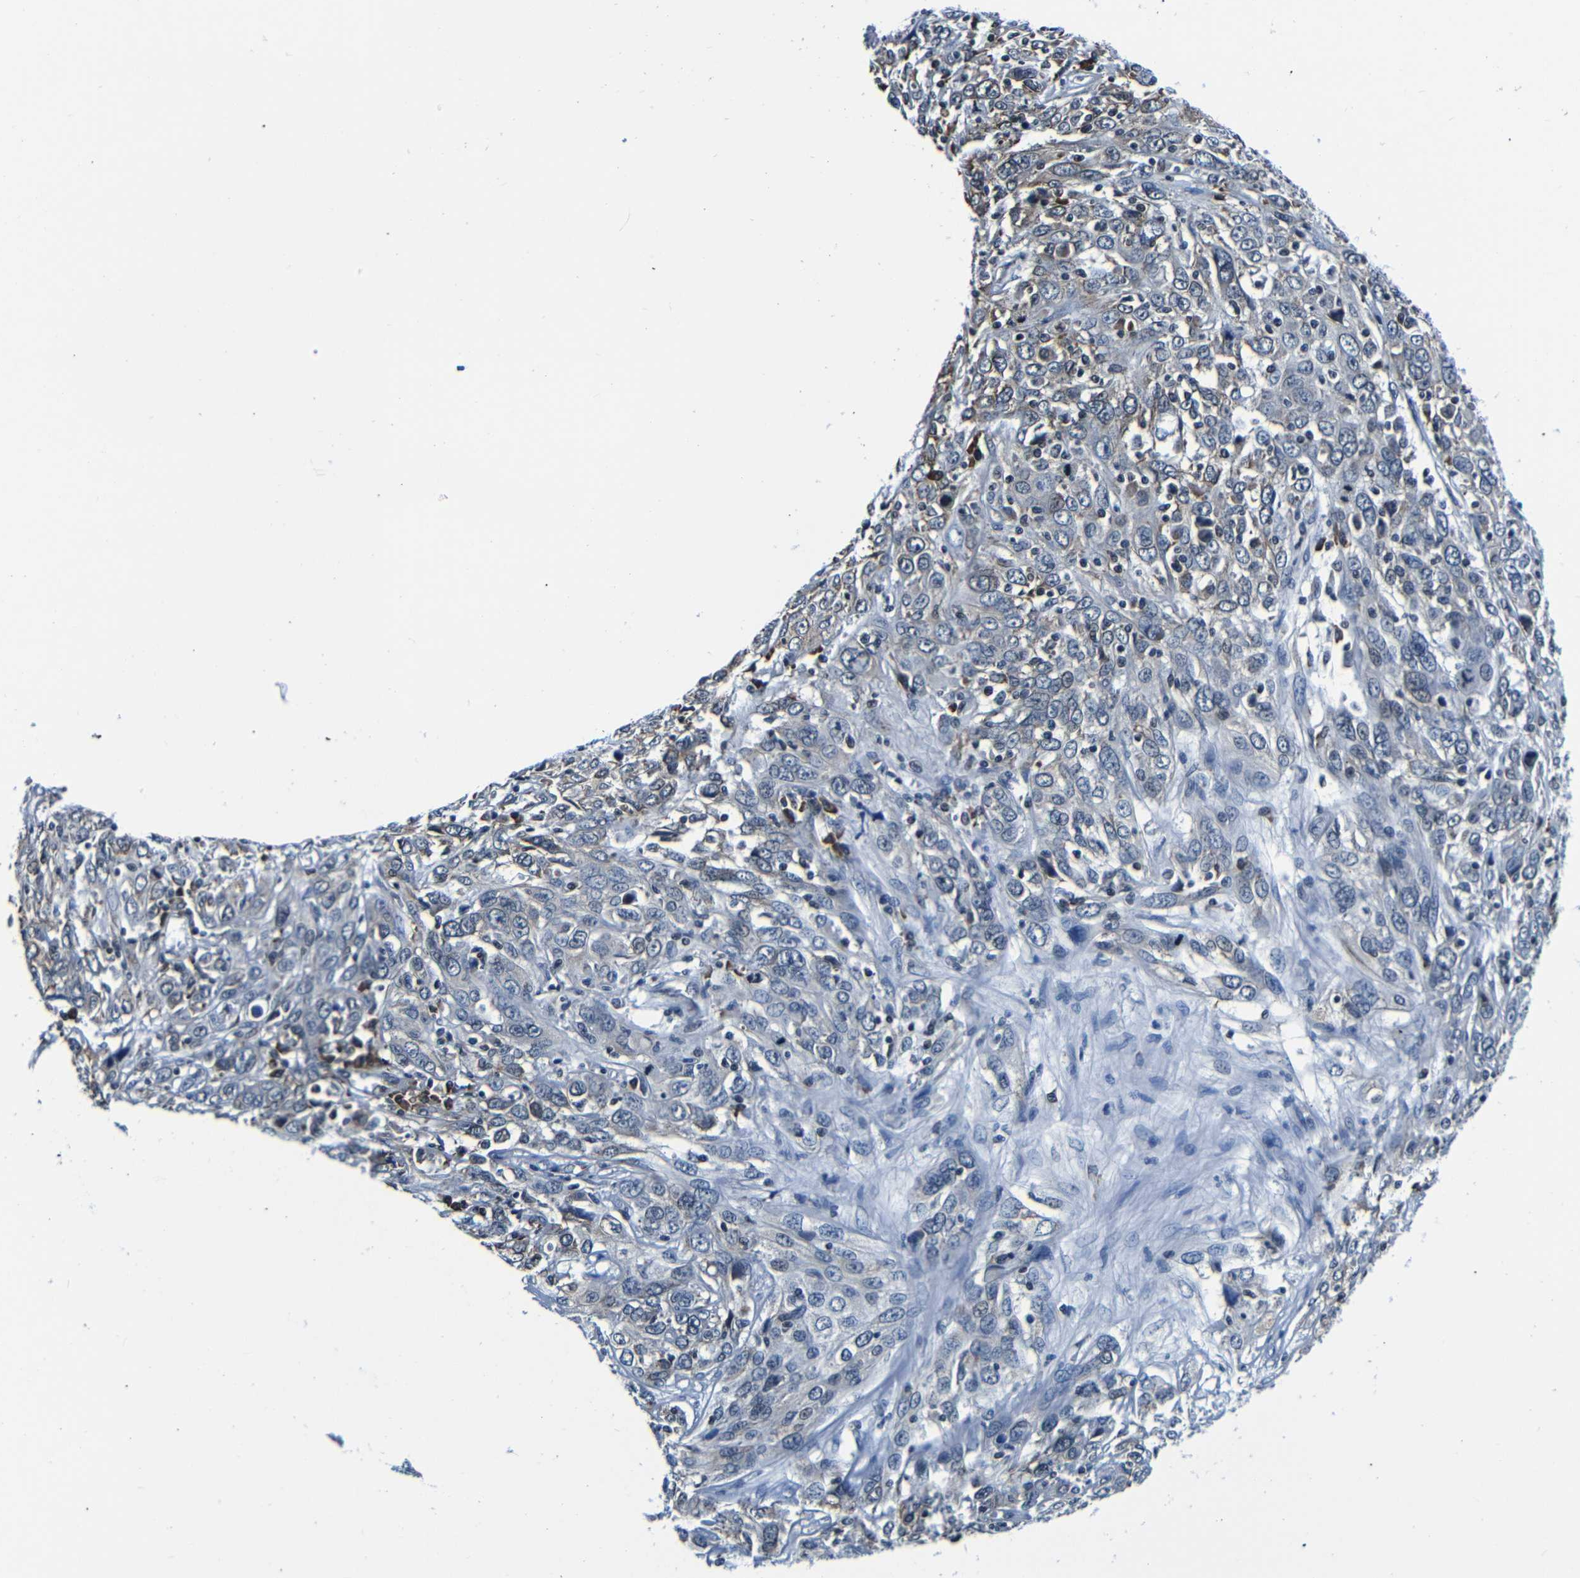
{"staining": {"intensity": "weak", "quantity": "<25%", "location": "cytoplasmic/membranous"}, "tissue": "cervical cancer", "cell_type": "Tumor cells", "image_type": "cancer", "snomed": [{"axis": "morphology", "description": "Squamous cell carcinoma, NOS"}, {"axis": "topography", "description": "Cervix"}], "caption": "A high-resolution micrograph shows IHC staining of squamous cell carcinoma (cervical), which demonstrates no significant staining in tumor cells.", "gene": "NCBP3", "patient": {"sex": "female", "age": 46}}